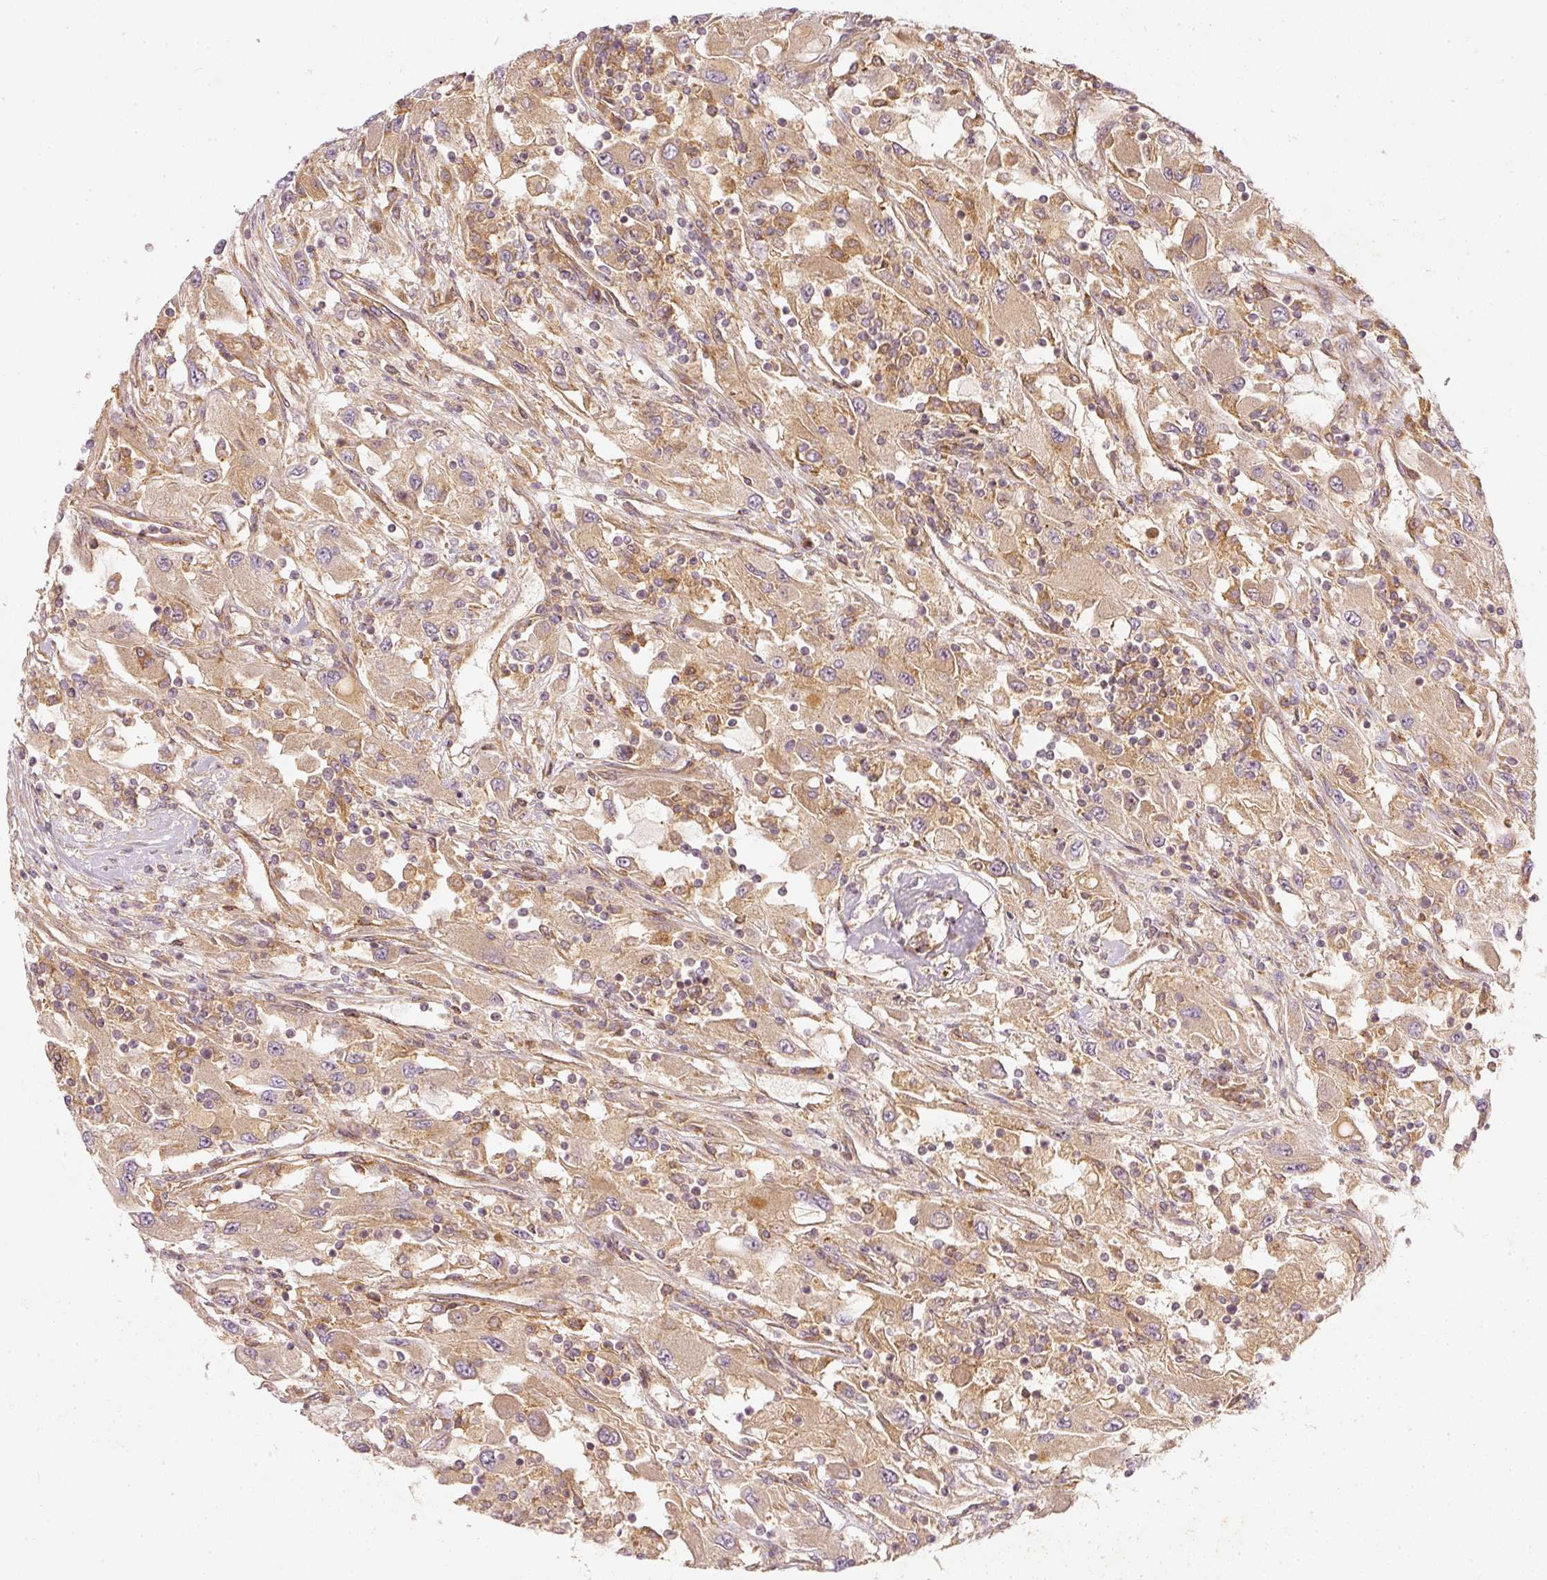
{"staining": {"intensity": "weak", "quantity": ">75%", "location": "cytoplasmic/membranous"}, "tissue": "renal cancer", "cell_type": "Tumor cells", "image_type": "cancer", "snomed": [{"axis": "morphology", "description": "Adenocarcinoma, NOS"}, {"axis": "topography", "description": "Kidney"}], "caption": "Approximately >75% of tumor cells in adenocarcinoma (renal) show weak cytoplasmic/membranous protein positivity as visualized by brown immunohistochemical staining.", "gene": "ZNF580", "patient": {"sex": "female", "age": 67}}